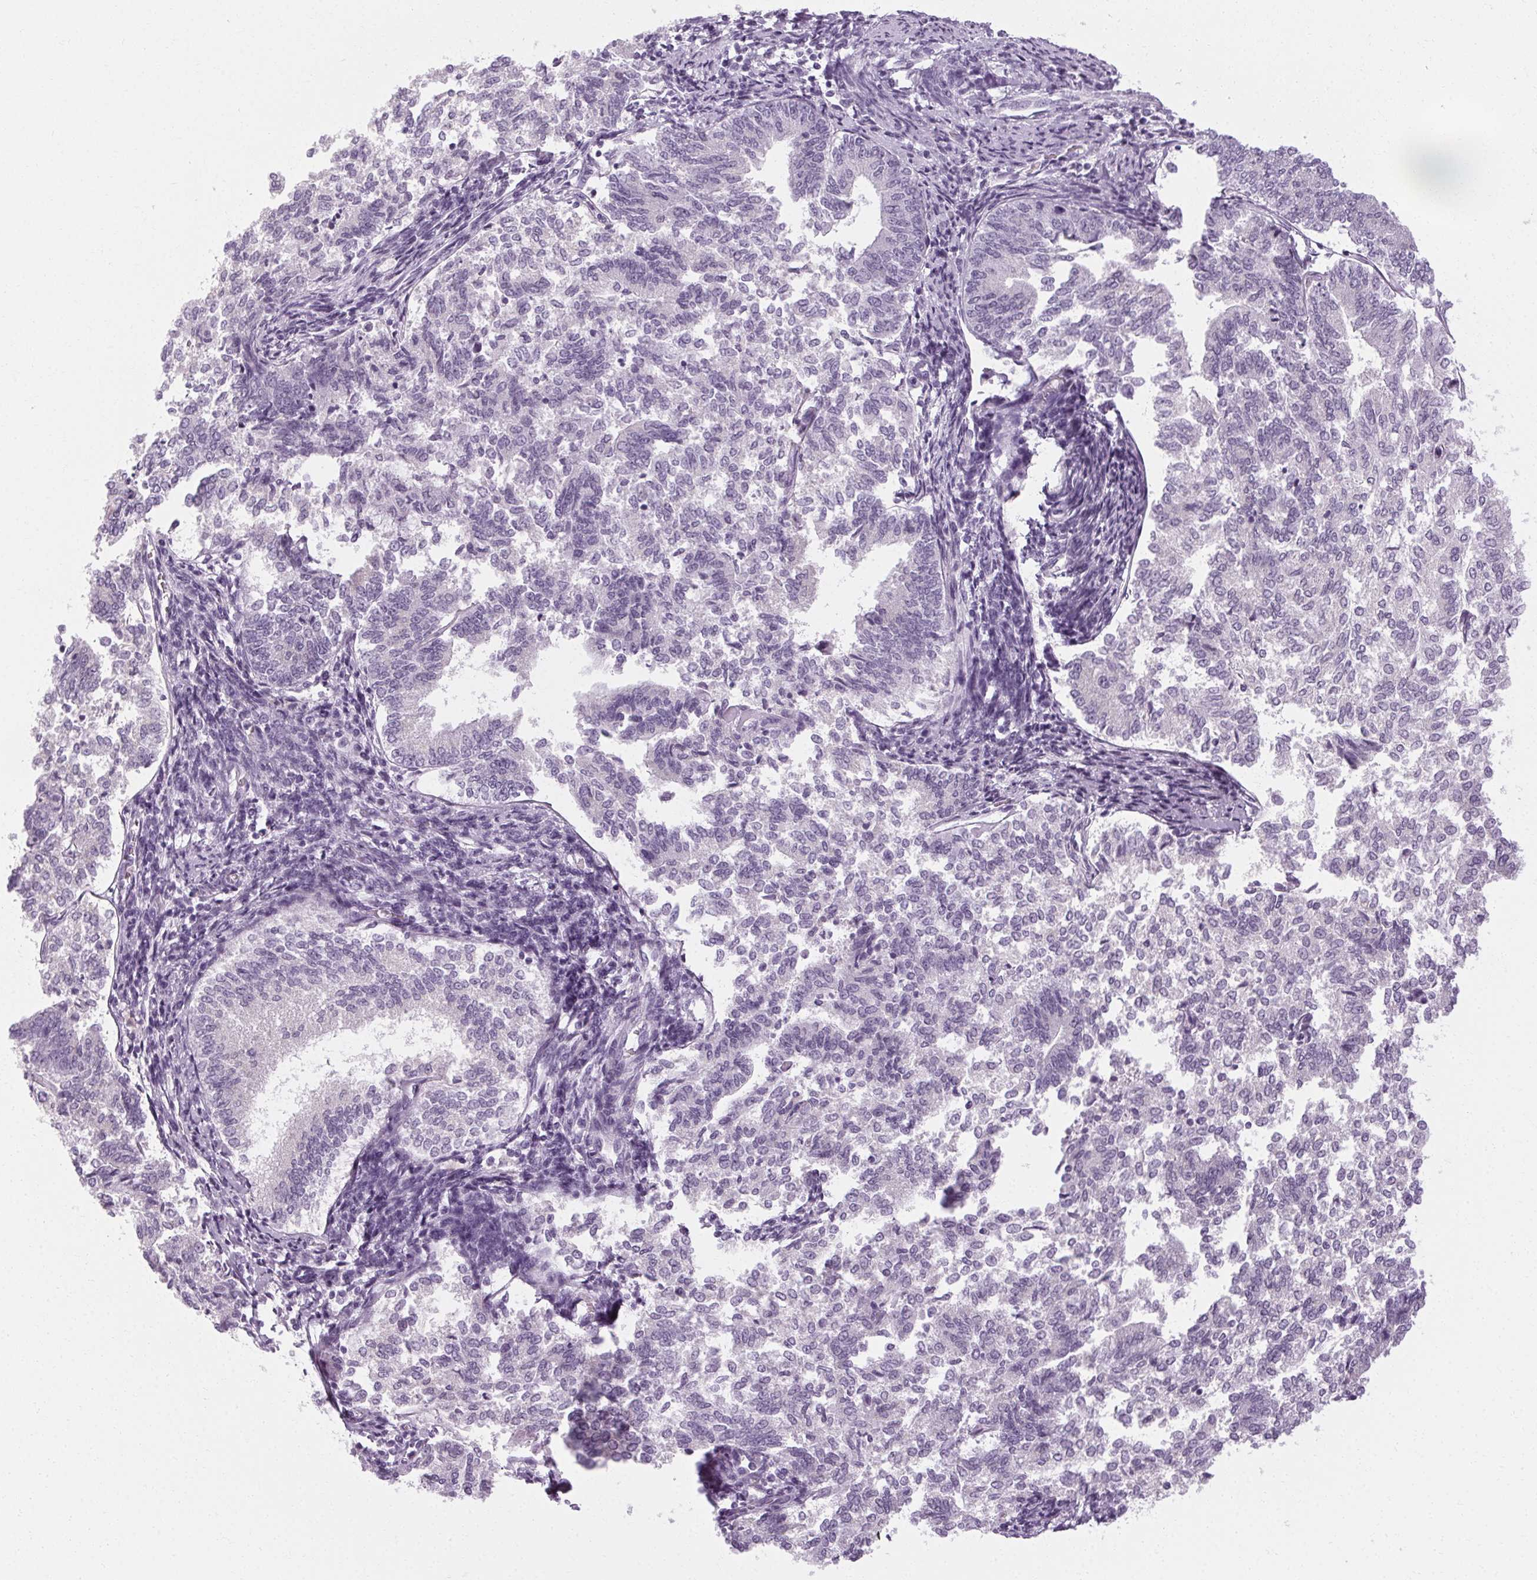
{"staining": {"intensity": "negative", "quantity": "none", "location": "none"}, "tissue": "endometrial cancer", "cell_type": "Tumor cells", "image_type": "cancer", "snomed": [{"axis": "morphology", "description": "Adenocarcinoma, NOS"}, {"axis": "topography", "description": "Endometrium"}], "caption": "Micrograph shows no protein expression in tumor cells of endometrial adenocarcinoma tissue.", "gene": "POMC", "patient": {"sex": "female", "age": 65}}